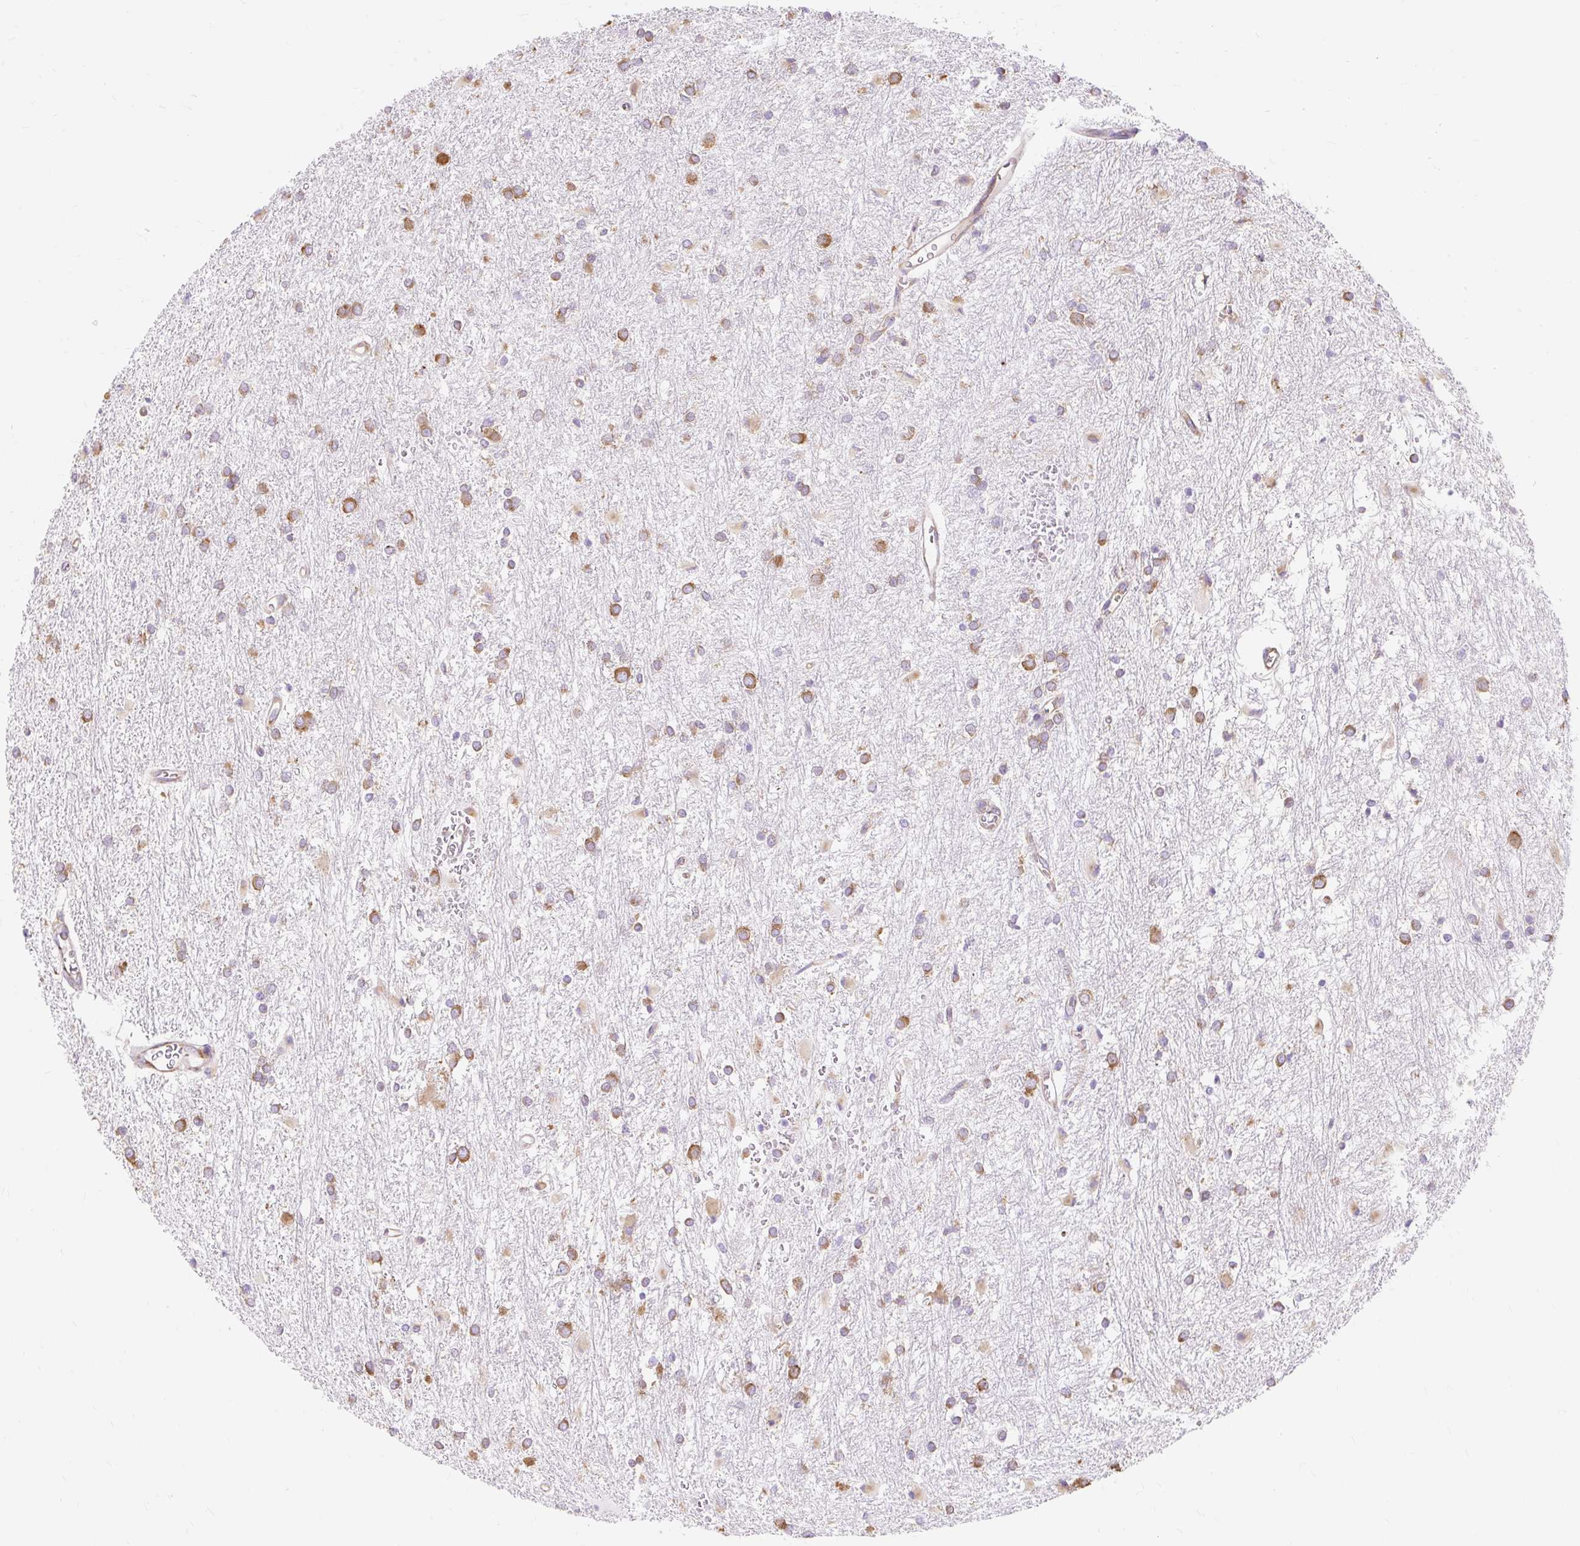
{"staining": {"intensity": "moderate", "quantity": ">75%", "location": "cytoplasmic/membranous"}, "tissue": "glioma", "cell_type": "Tumor cells", "image_type": "cancer", "snomed": [{"axis": "morphology", "description": "Glioma, malignant, High grade"}, {"axis": "topography", "description": "Brain"}], "caption": "Human glioma stained with a brown dye reveals moderate cytoplasmic/membranous positive staining in approximately >75% of tumor cells.", "gene": "RPS17", "patient": {"sex": "female", "age": 50}}